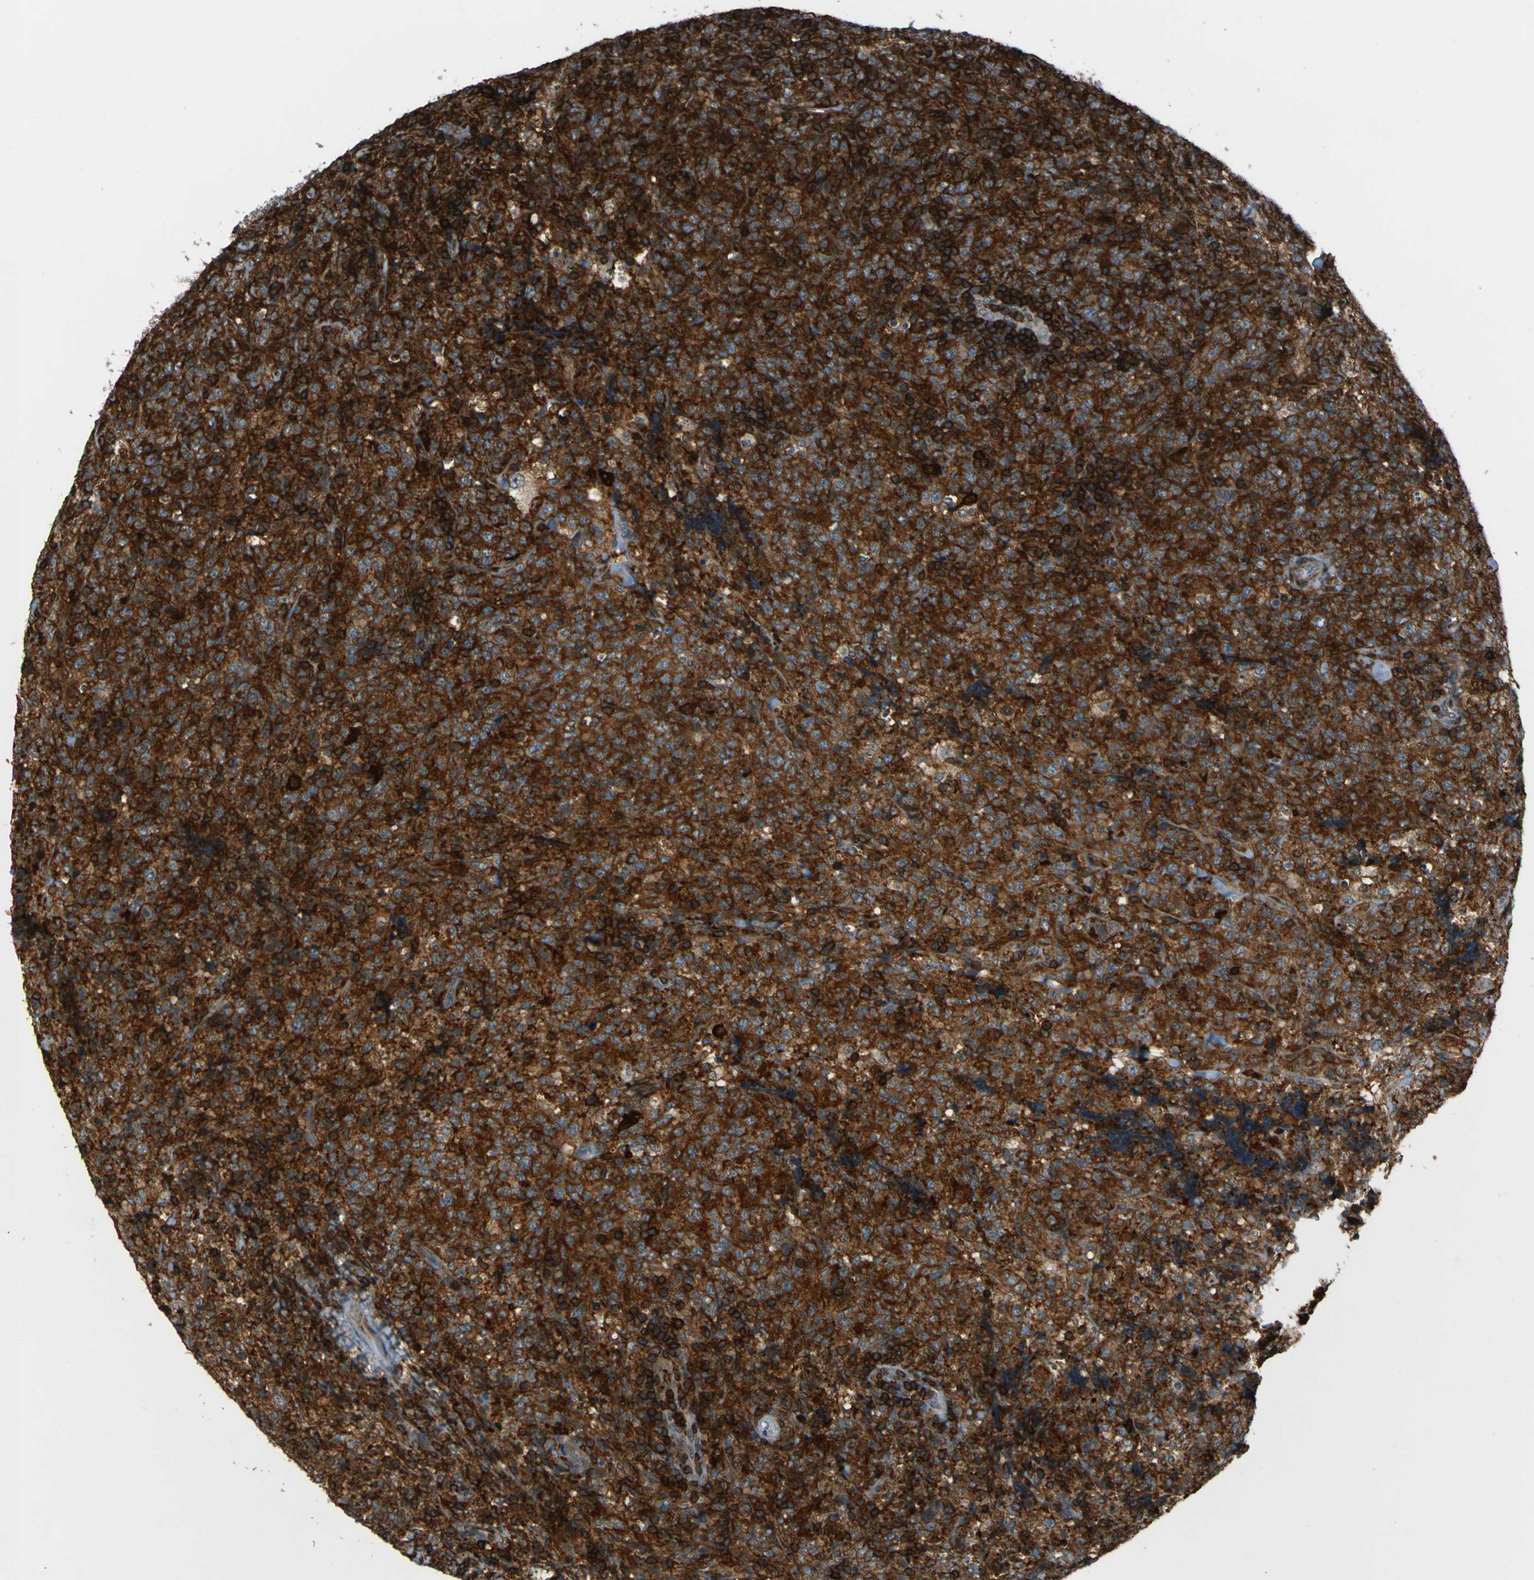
{"staining": {"intensity": "strong", "quantity": ">75%", "location": "cytoplasmic/membranous"}, "tissue": "lymphoma", "cell_type": "Tumor cells", "image_type": "cancer", "snomed": [{"axis": "morphology", "description": "Malignant lymphoma, non-Hodgkin's type, High grade"}, {"axis": "topography", "description": "Tonsil"}], "caption": "Lymphoma stained with a brown dye reveals strong cytoplasmic/membranous positive staining in about >75% of tumor cells.", "gene": "PCDHB5", "patient": {"sex": "female", "age": 36}}